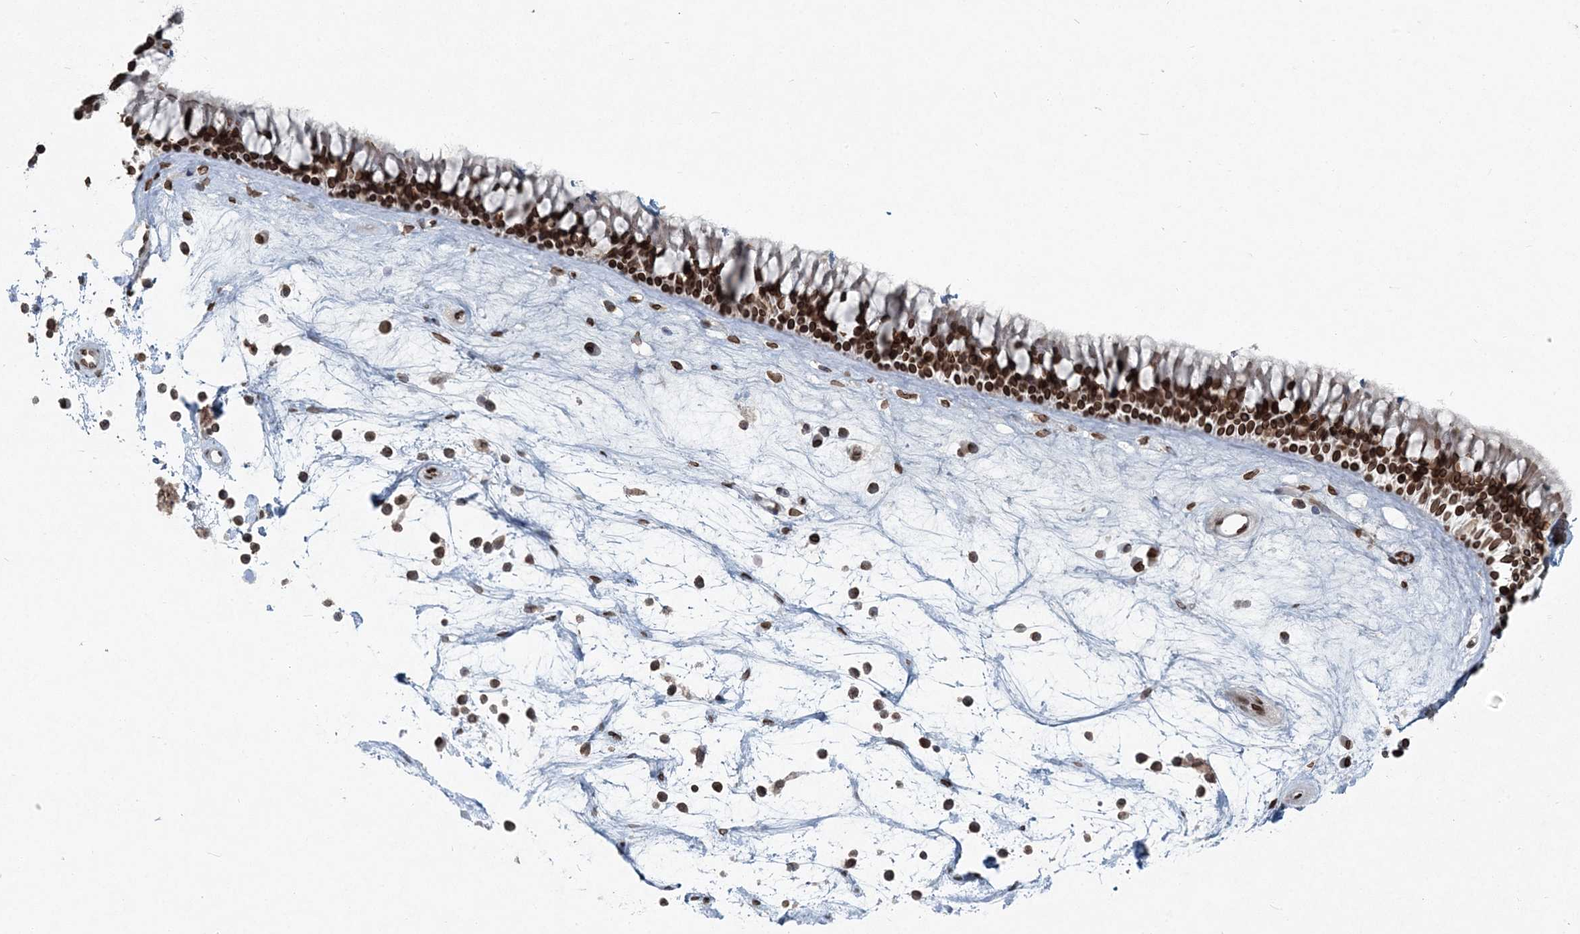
{"staining": {"intensity": "strong", "quantity": ">75%", "location": "cytoplasmic/membranous,nuclear"}, "tissue": "nasopharynx", "cell_type": "Respiratory epithelial cells", "image_type": "normal", "snomed": [{"axis": "morphology", "description": "Normal tissue, NOS"}, {"axis": "topography", "description": "Nasopharynx"}], "caption": "This is an image of IHC staining of normal nasopharynx, which shows strong positivity in the cytoplasmic/membranous,nuclear of respiratory epithelial cells.", "gene": "GJD4", "patient": {"sex": "male", "age": 64}}